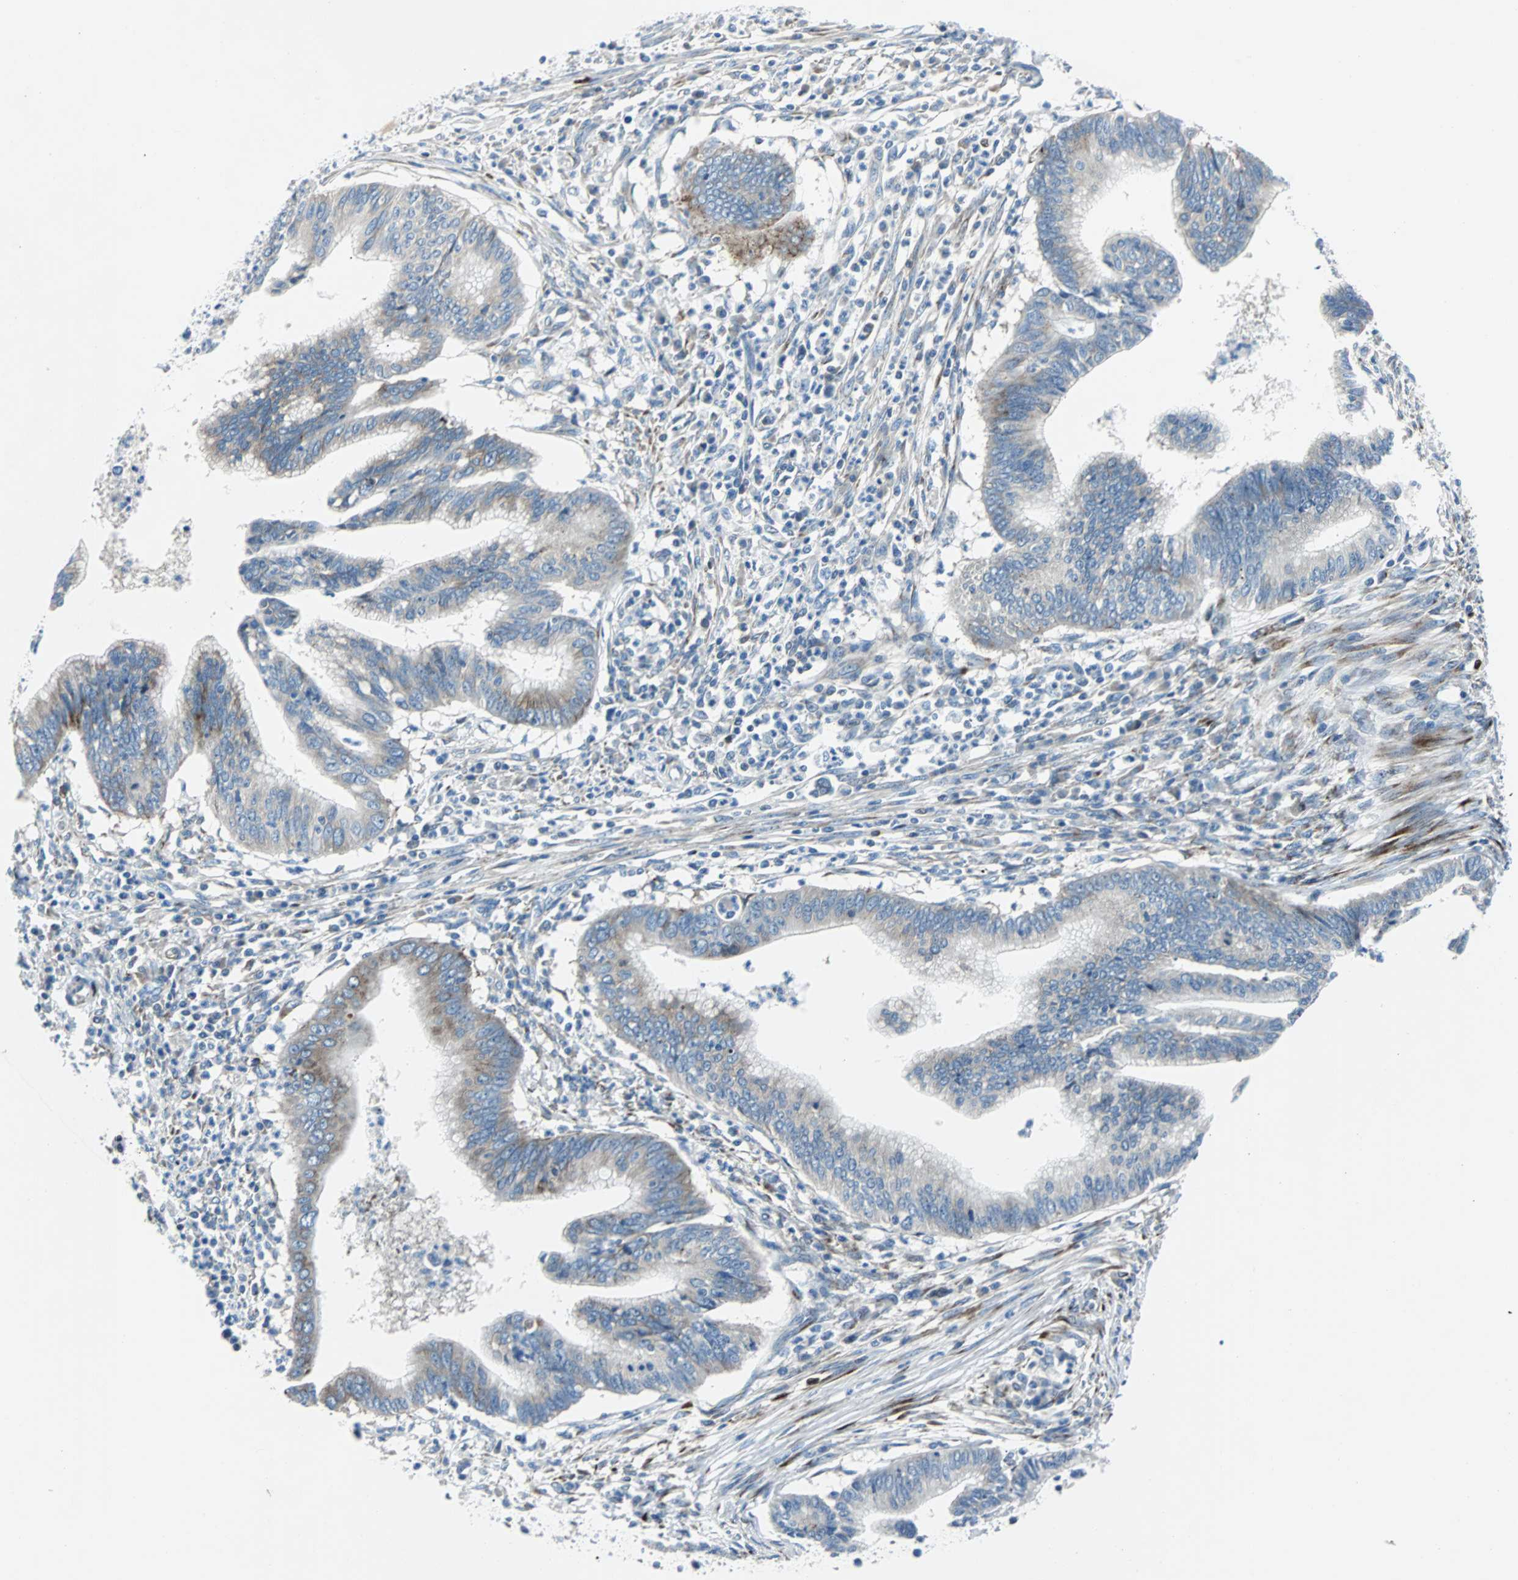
{"staining": {"intensity": "moderate", "quantity": "<25%", "location": "cytoplasmic/membranous"}, "tissue": "cervical cancer", "cell_type": "Tumor cells", "image_type": "cancer", "snomed": [{"axis": "morphology", "description": "Adenocarcinoma, NOS"}, {"axis": "topography", "description": "Cervix"}], "caption": "Brown immunohistochemical staining in human cervical cancer (adenocarcinoma) reveals moderate cytoplasmic/membranous expression in approximately <25% of tumor cells.", "gene": "BBC3", "patient": {"sex": "female", "age": 36}}